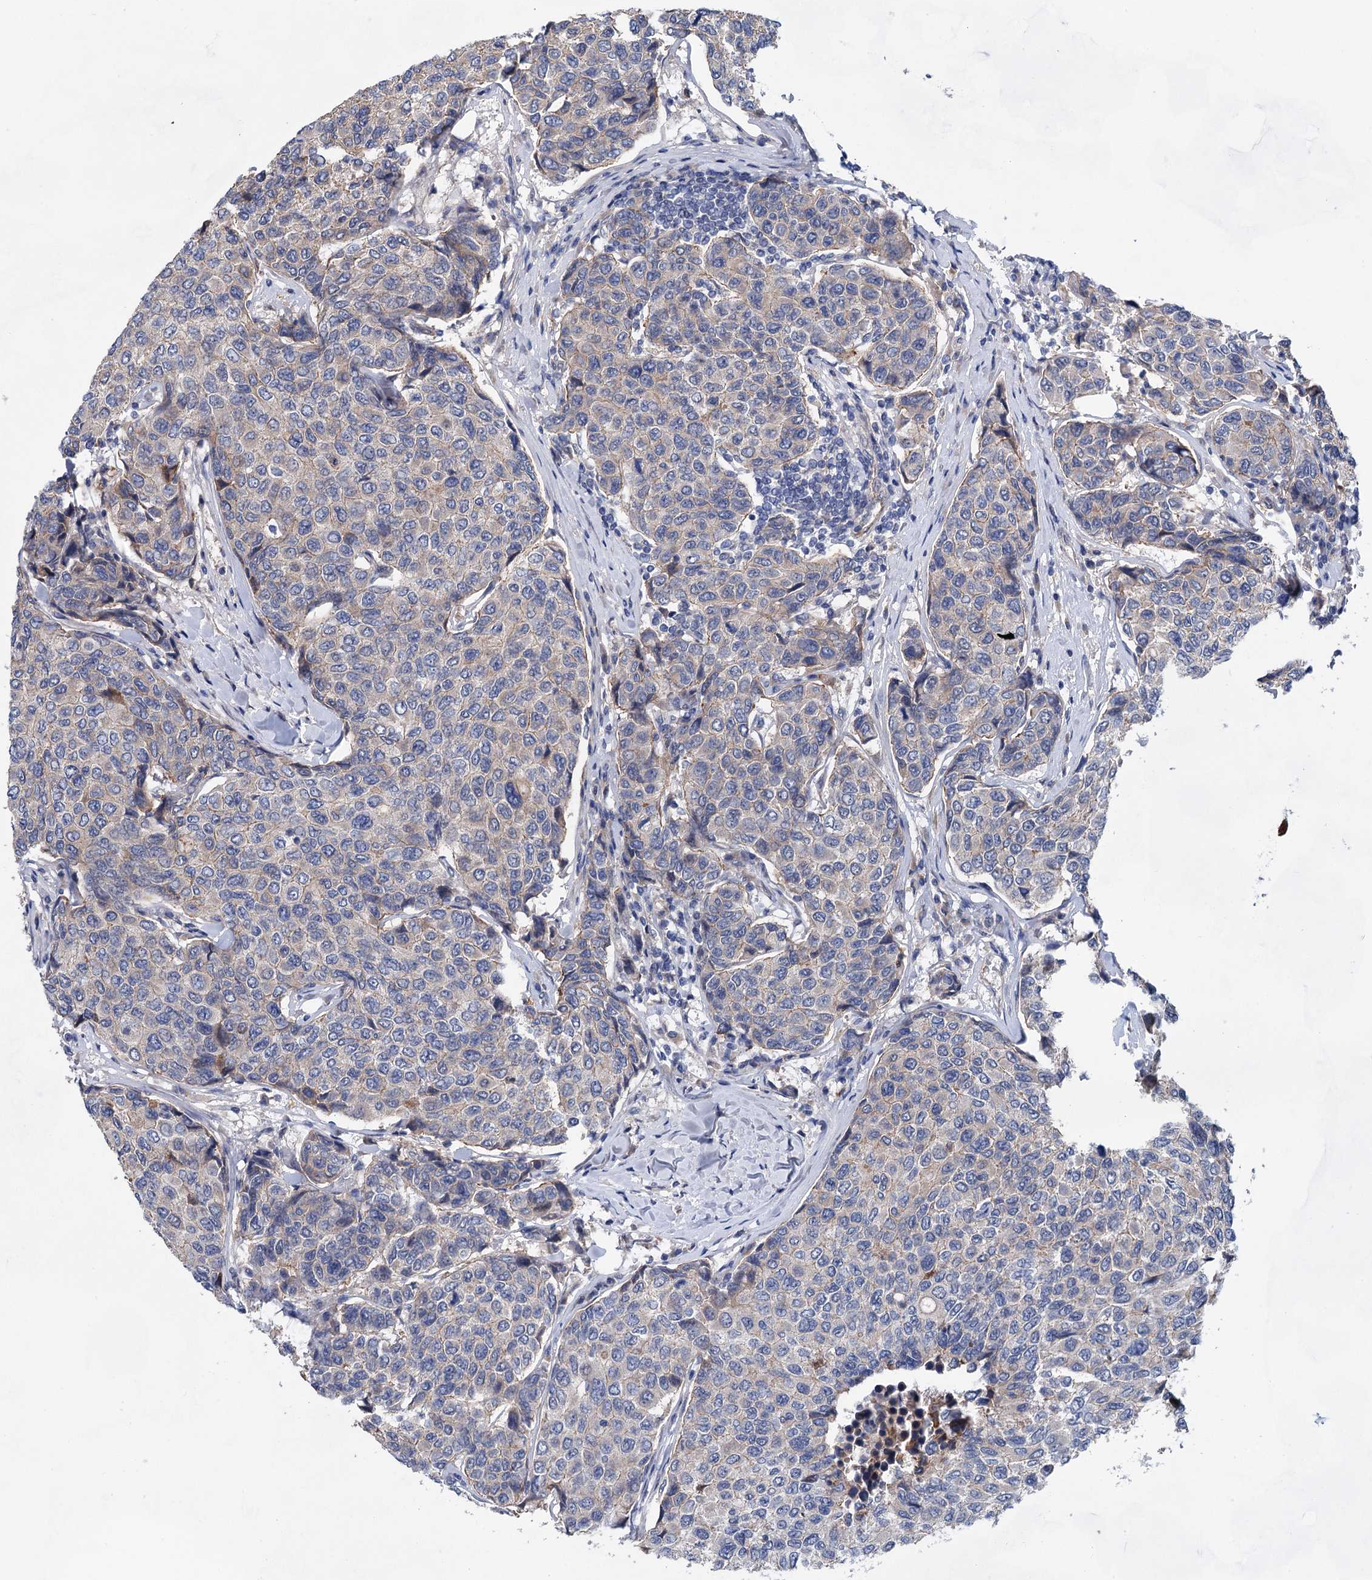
{"staining": {"intensity": "negative", "quantity": "none", "location": "none"}, "tissue": "breast cancer", "cell_type": "Tumor cells", "image_type": "cancer", "snomed": [{"axis": "morphology", "description": "Duct carcinoma"}, {"axis": "topography", "description": "Breast"}], "caption": "High power microscopy histopathology image of an immunohistochemistry micrograph of breast cancer, revealing no significant staining in tumor cells.", "gene": "MORN3", "patient": {"sex": "female", "age": 55}}